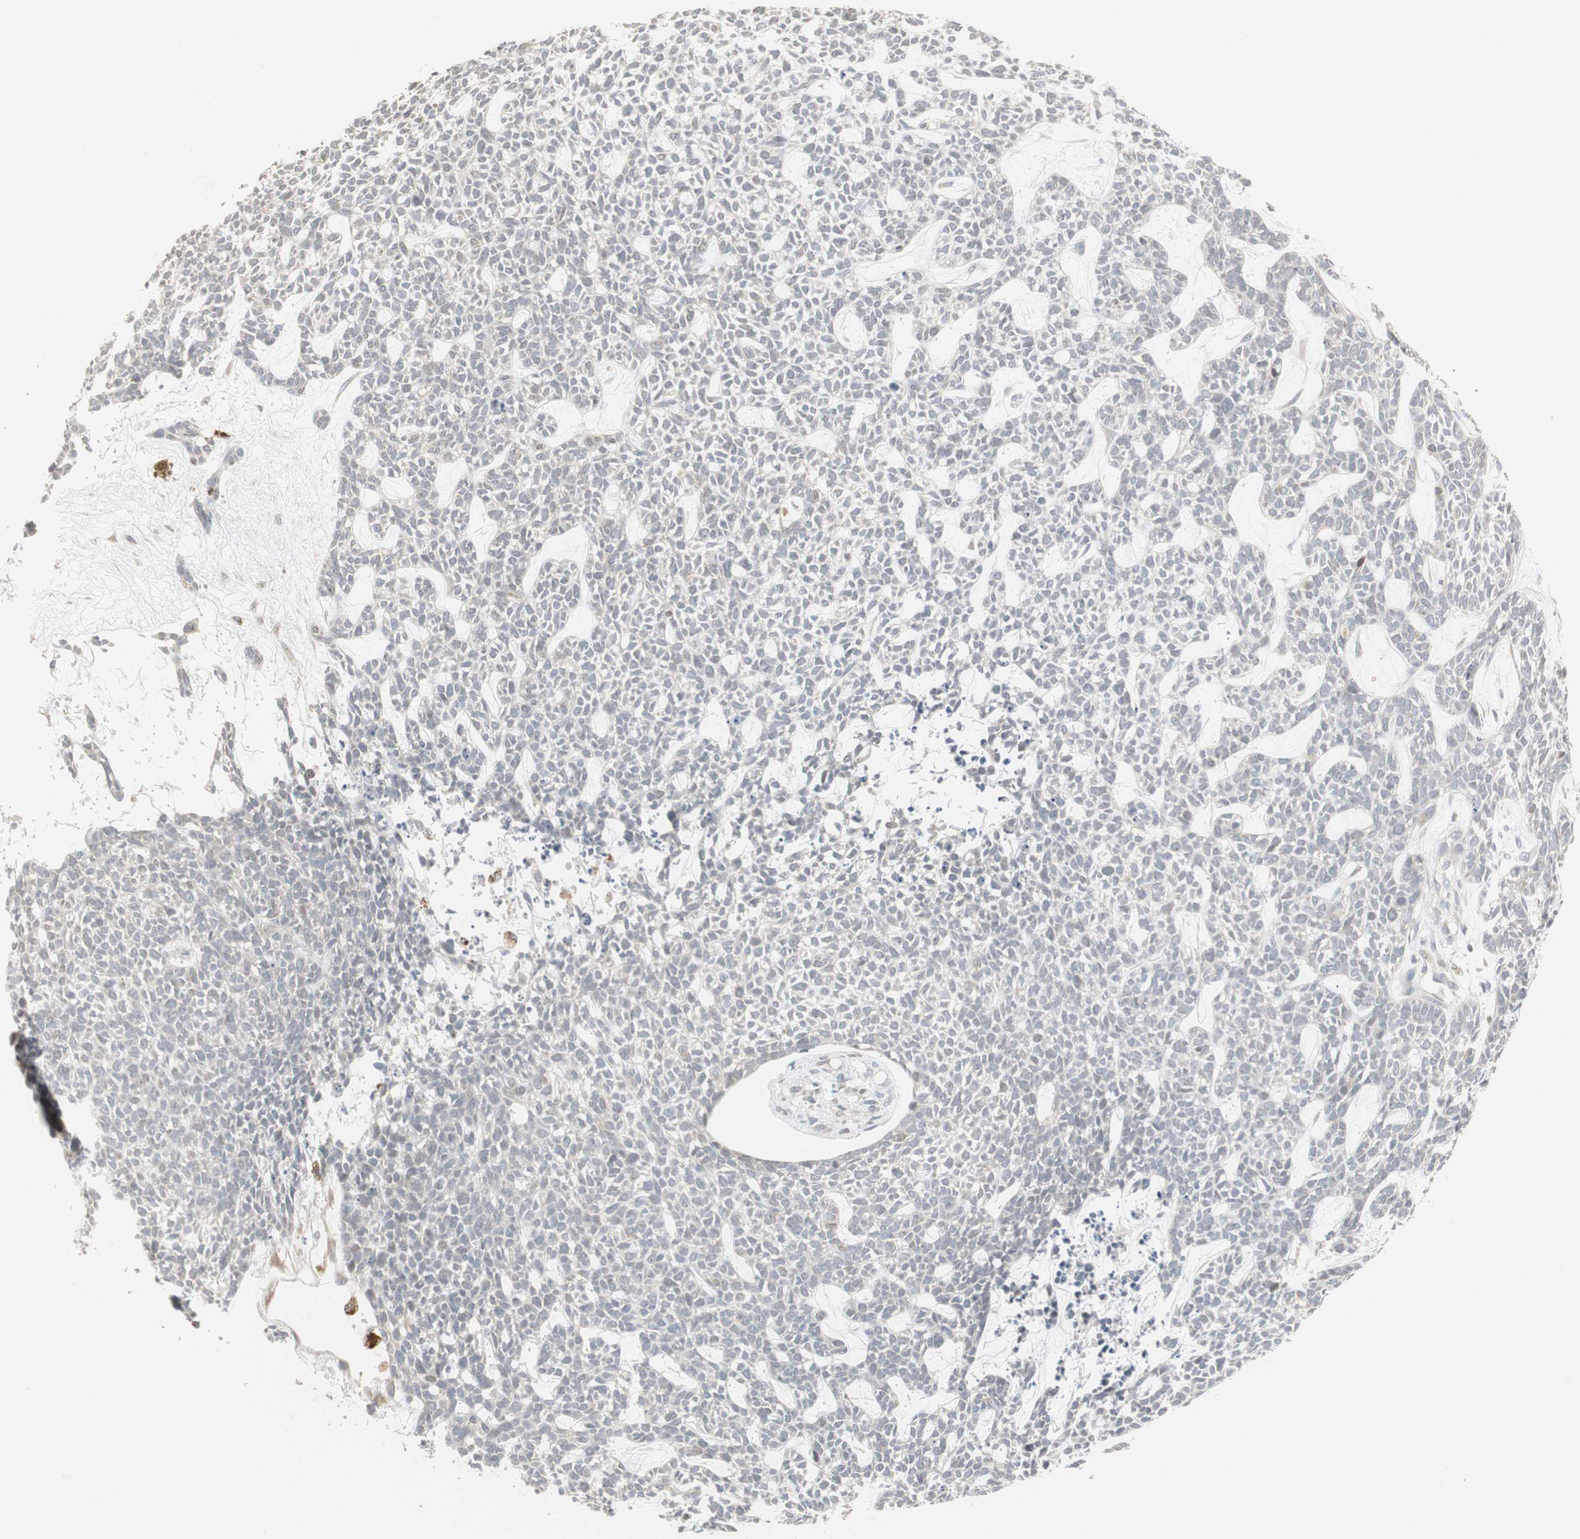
{"staining": {"intensity": "negative", "quantity": "none", "location": "none"}, "tissue": "skin cancer", "cell_type": "Tumor cells", "image_type": "cancer", "snomed": [{"axis": "morphology", "description": "Basal cell carcinoma"}, {"axis": "topography", "description": "Skin"}], "caption": "An immunohistochemistry (IHC) histopathology image of skin cancer (basal cell carcinoma) is shown. There is no staining in tumor cells of skin cancer (basal cell carcinoma).", "gene": "SNX4", "patient": {"sex": "female", "age": 84}}